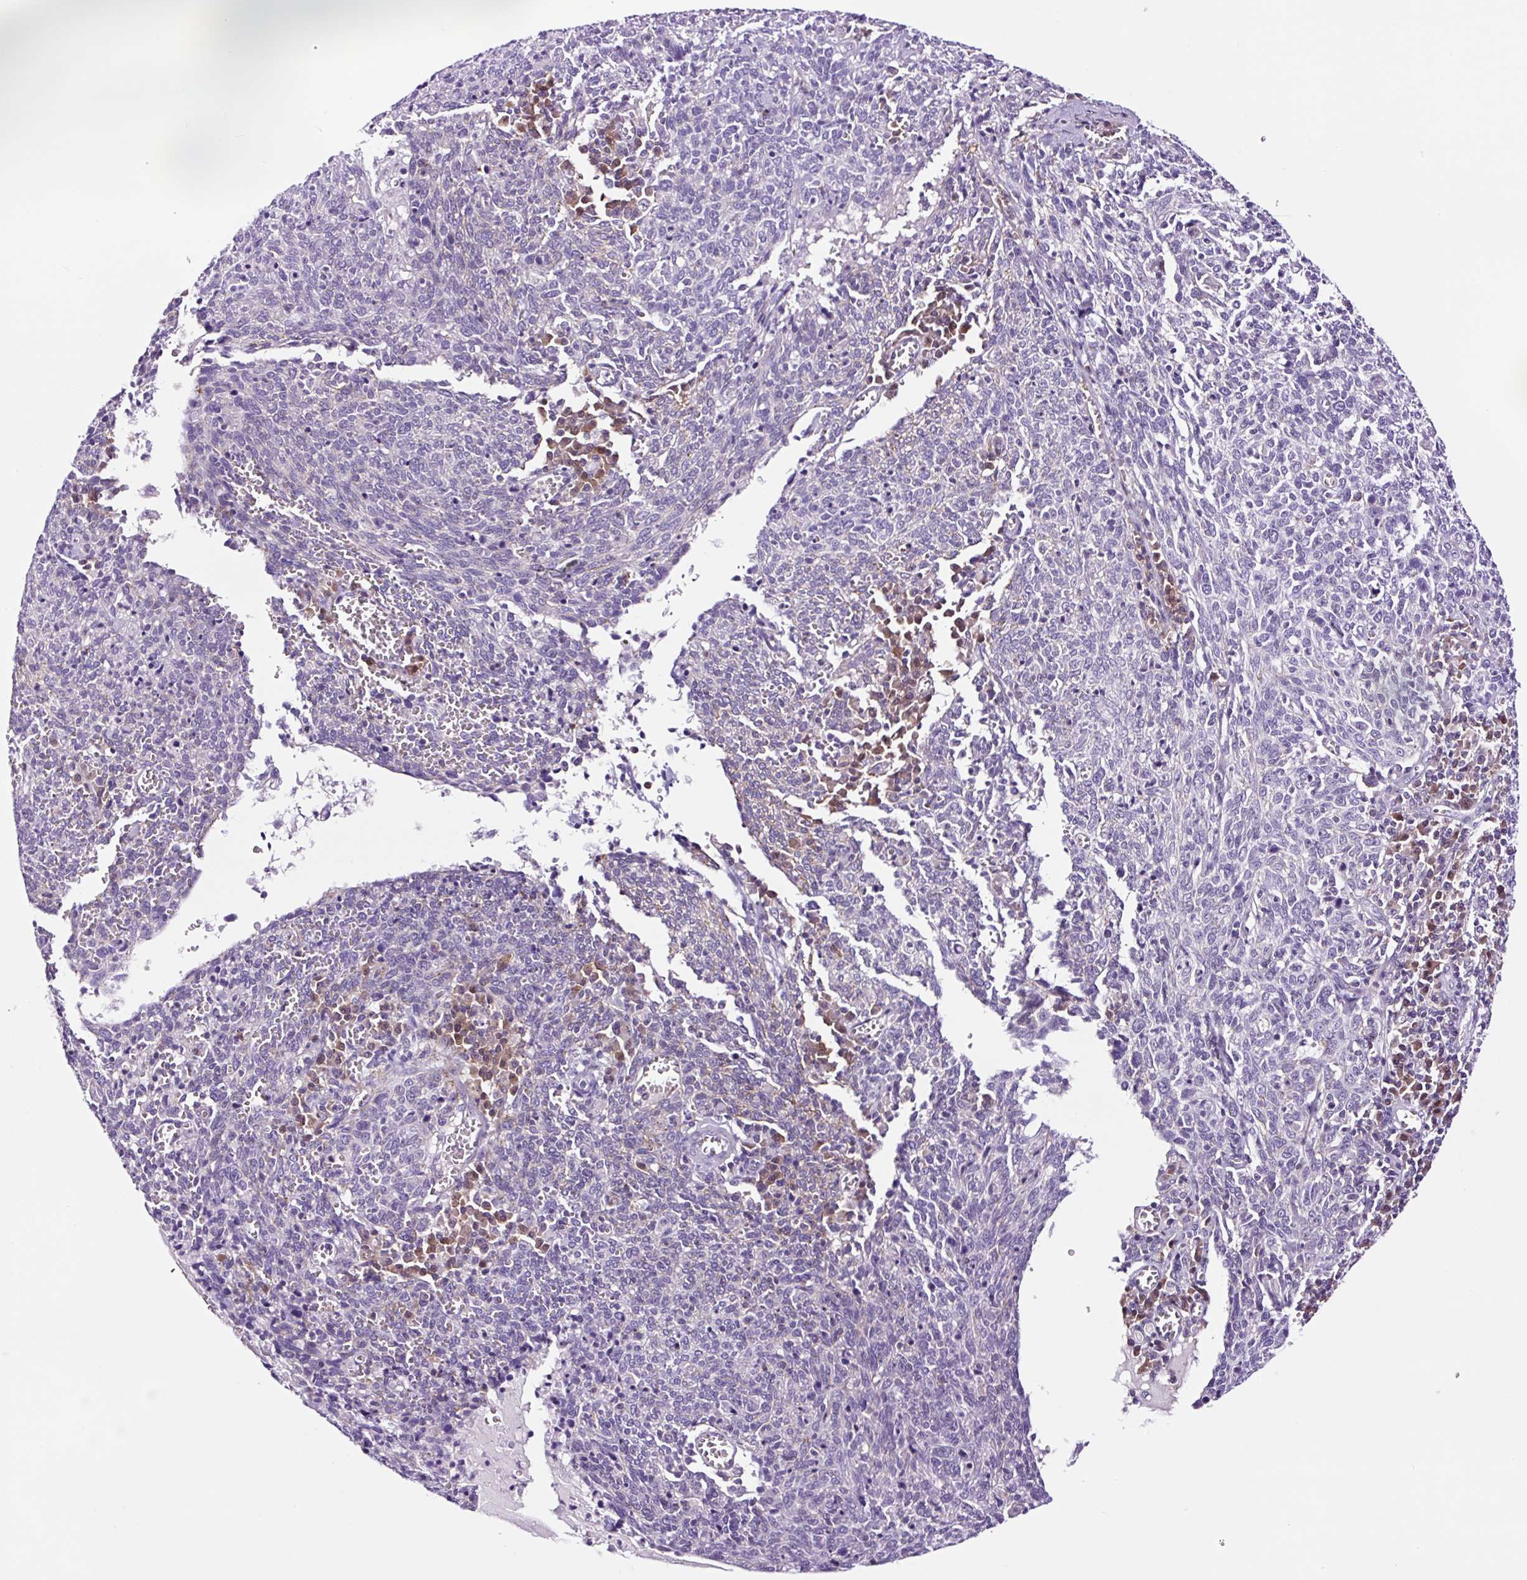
{"staining": {"intensity": "negative", "quantity": "none", "location": "none"}, "tissue": "cervical cancer", "cell_type": "Tumor cells", "image_type": "cancer", "snomed": [{"axis": "morphology", "description": "Squamous cell carcinoma, NOS"}, {"axis": "topography", "description": "Cervix"}], "caption": "A photomicrograph of cervical cancer (squamous cell carcinoma) stained for a protein shows no brown staining in tumor cells.", "gene": "TAFA3", "patient": {"sex": "female", "age": 46}}